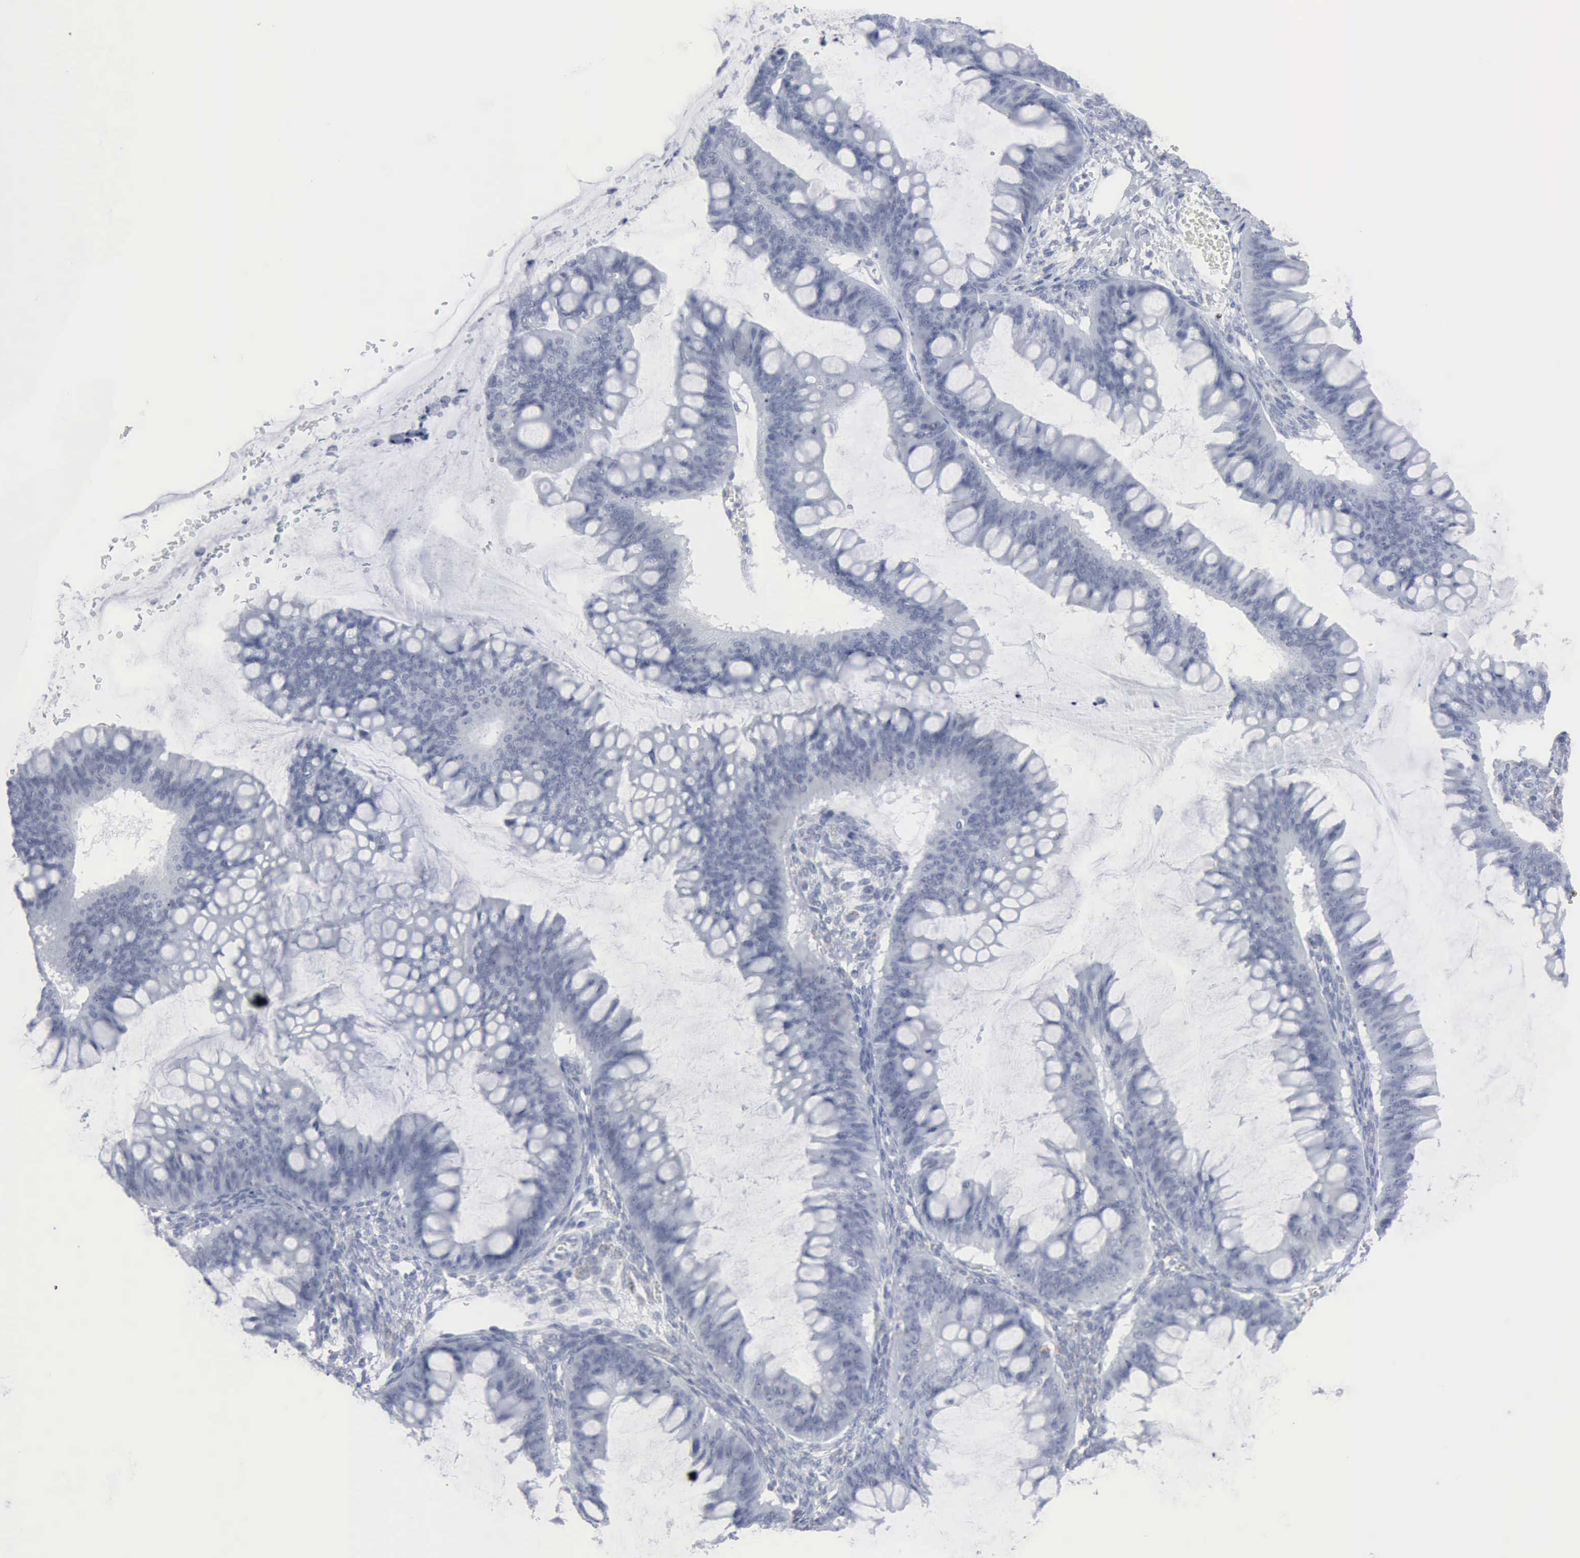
{"staining": {"intensity": "negative", "quantity": "none", "location": "none"}, "tissue": "ovarian cancer", "cell_type": "Tumor cells", "image_type": "cancer", "snomed": [{"axis": "morphology", "description": "Cystadenocarcinoma, mucinous, NOS"}, {"axis": "topography", "description": "Ovary"}], "caption": "Image shows no protein expression in tumor cells of ovarian cancer tissue.", "gene": "GLA", "patient": {"sex": "female", "age": 73}}